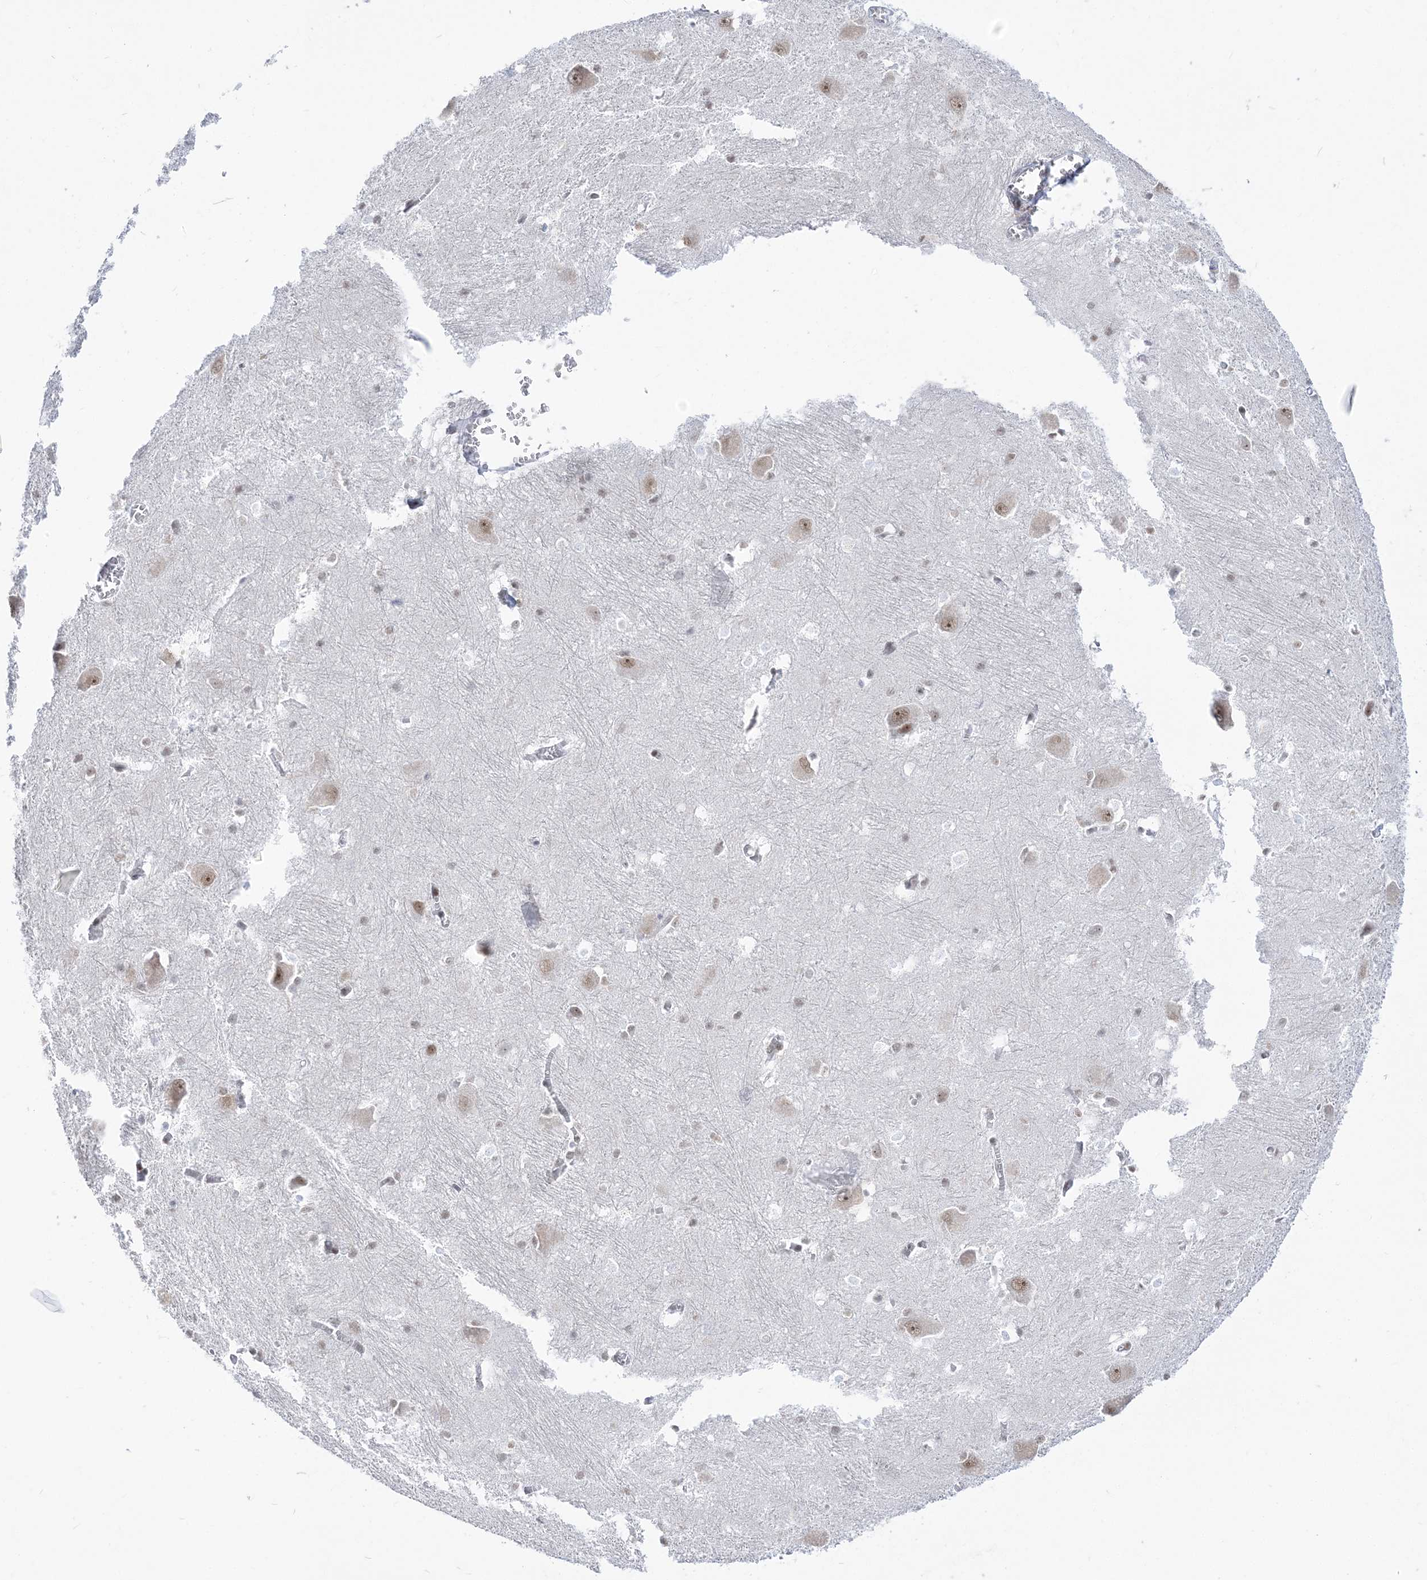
{"staining": {"intensity": "weak", "quantity": "25%-75%", "location": "nuclear"}, "tissue": "caudate", "cell_type": "Glial cells", "image_type": "normal", "snomed": [{"axis": "morphology", "description": "Normal tissue, NOS"}, {"axis": "topography", "description": "Lateral ventricle wall"}], "caption": "Unremarkable caudate displays weak nuclear expression in about 25%-75% of glial cells, visualized by immunohistochemistry.", "gene": "DDX21", "patient": {"sex": "male", "age": 37}}